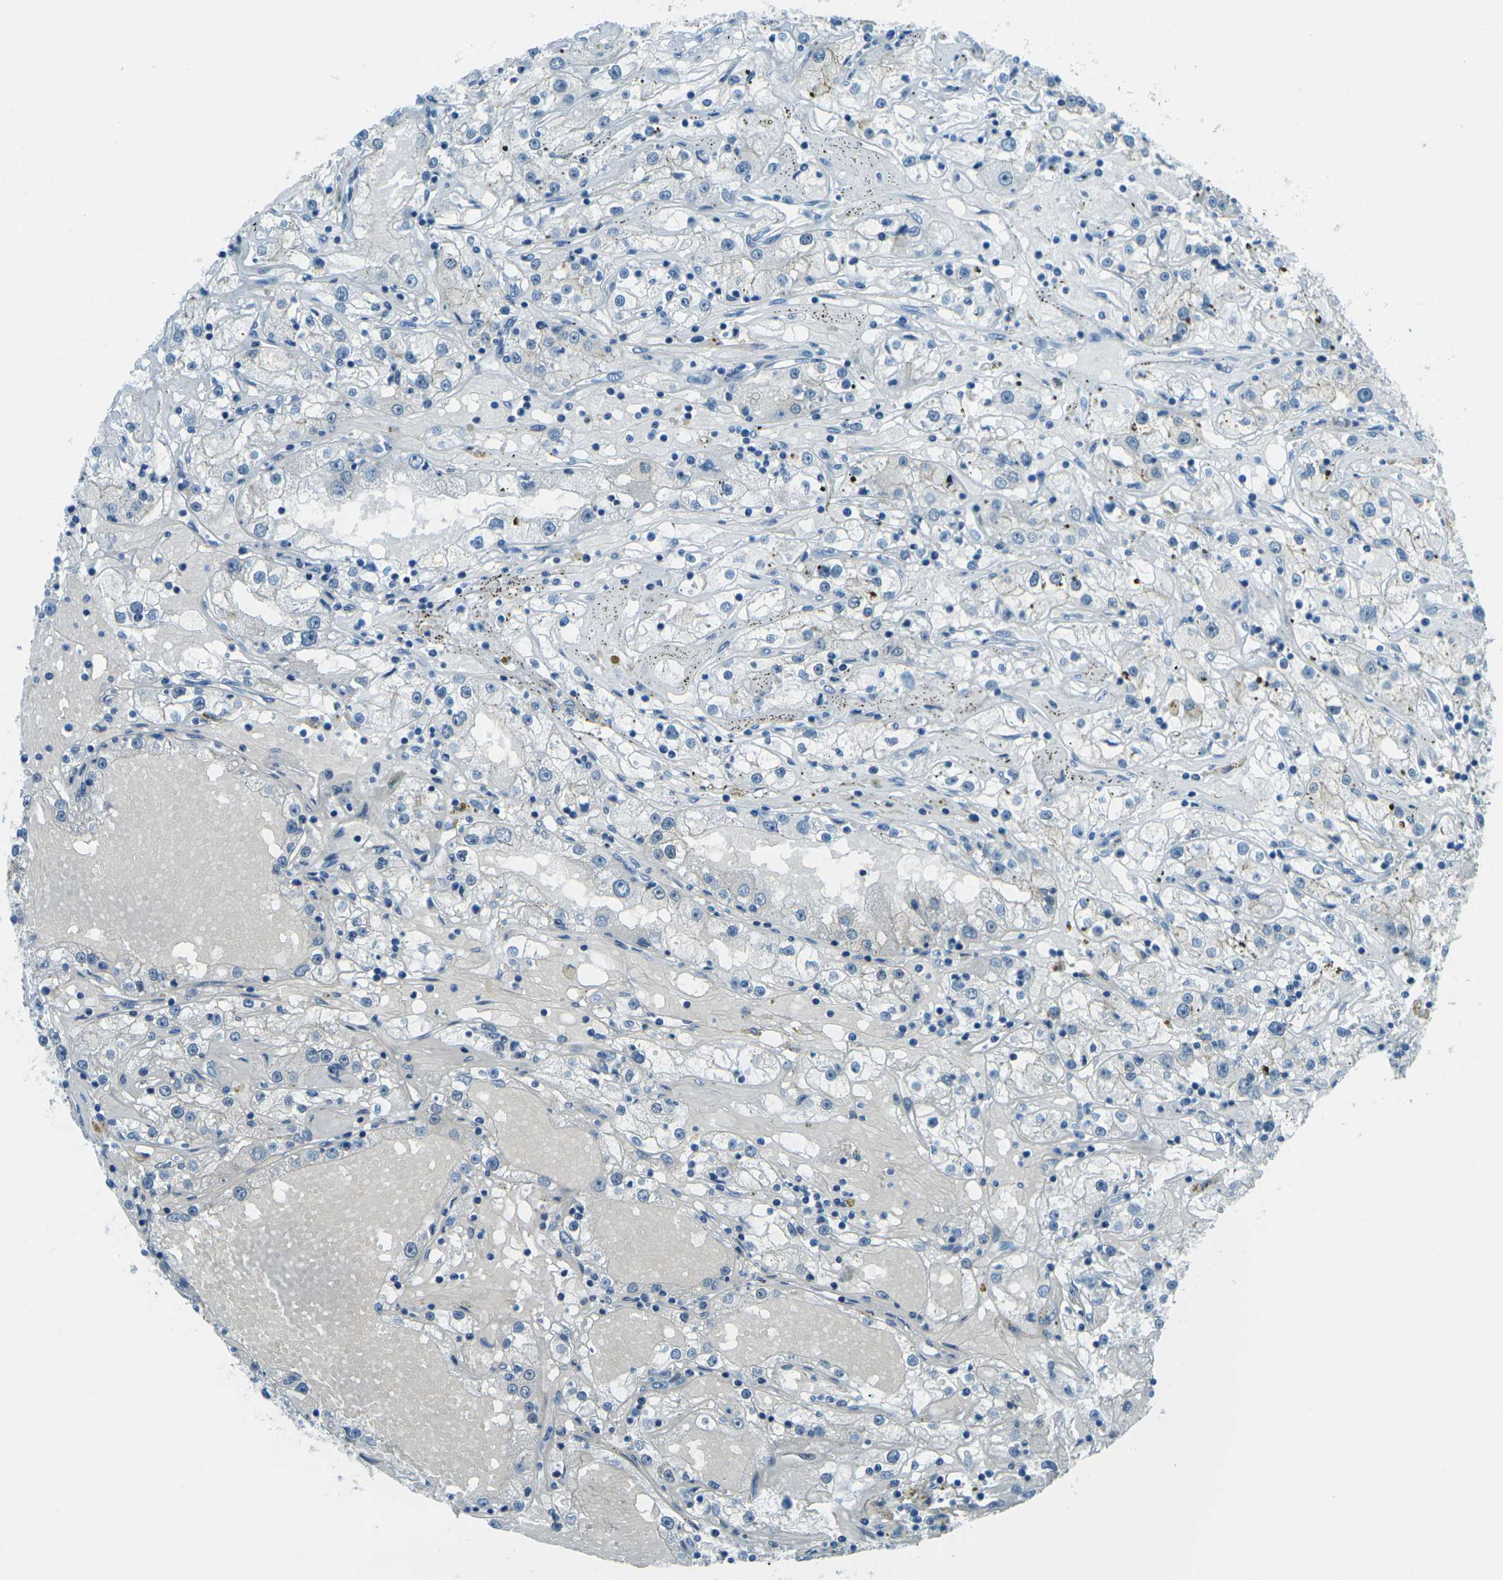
{"staining": {"intensity": "negative", "quantity": "none", "location": "none"}, "tissue": "renal cancer", "cell_type": "Tumor cells", "image_type": "cancer", "snomed": [{"axis": "morphology", "description": "Adenocarcinoma, NOS"}, {"axis": "topography", "description": "Kidney"}], "caption": "IHC of renal cancer (adenocarcinoma) reveals no expression in tumor cells. Brightfield microscopy of immunohistochemistry stained with DAB (3,3'-diaminobenzidine) (brown) and hematoxylin (blue), captured at high magnification.", "gene": "OCLN", "patient": {"sex": "male", "age": 56}}